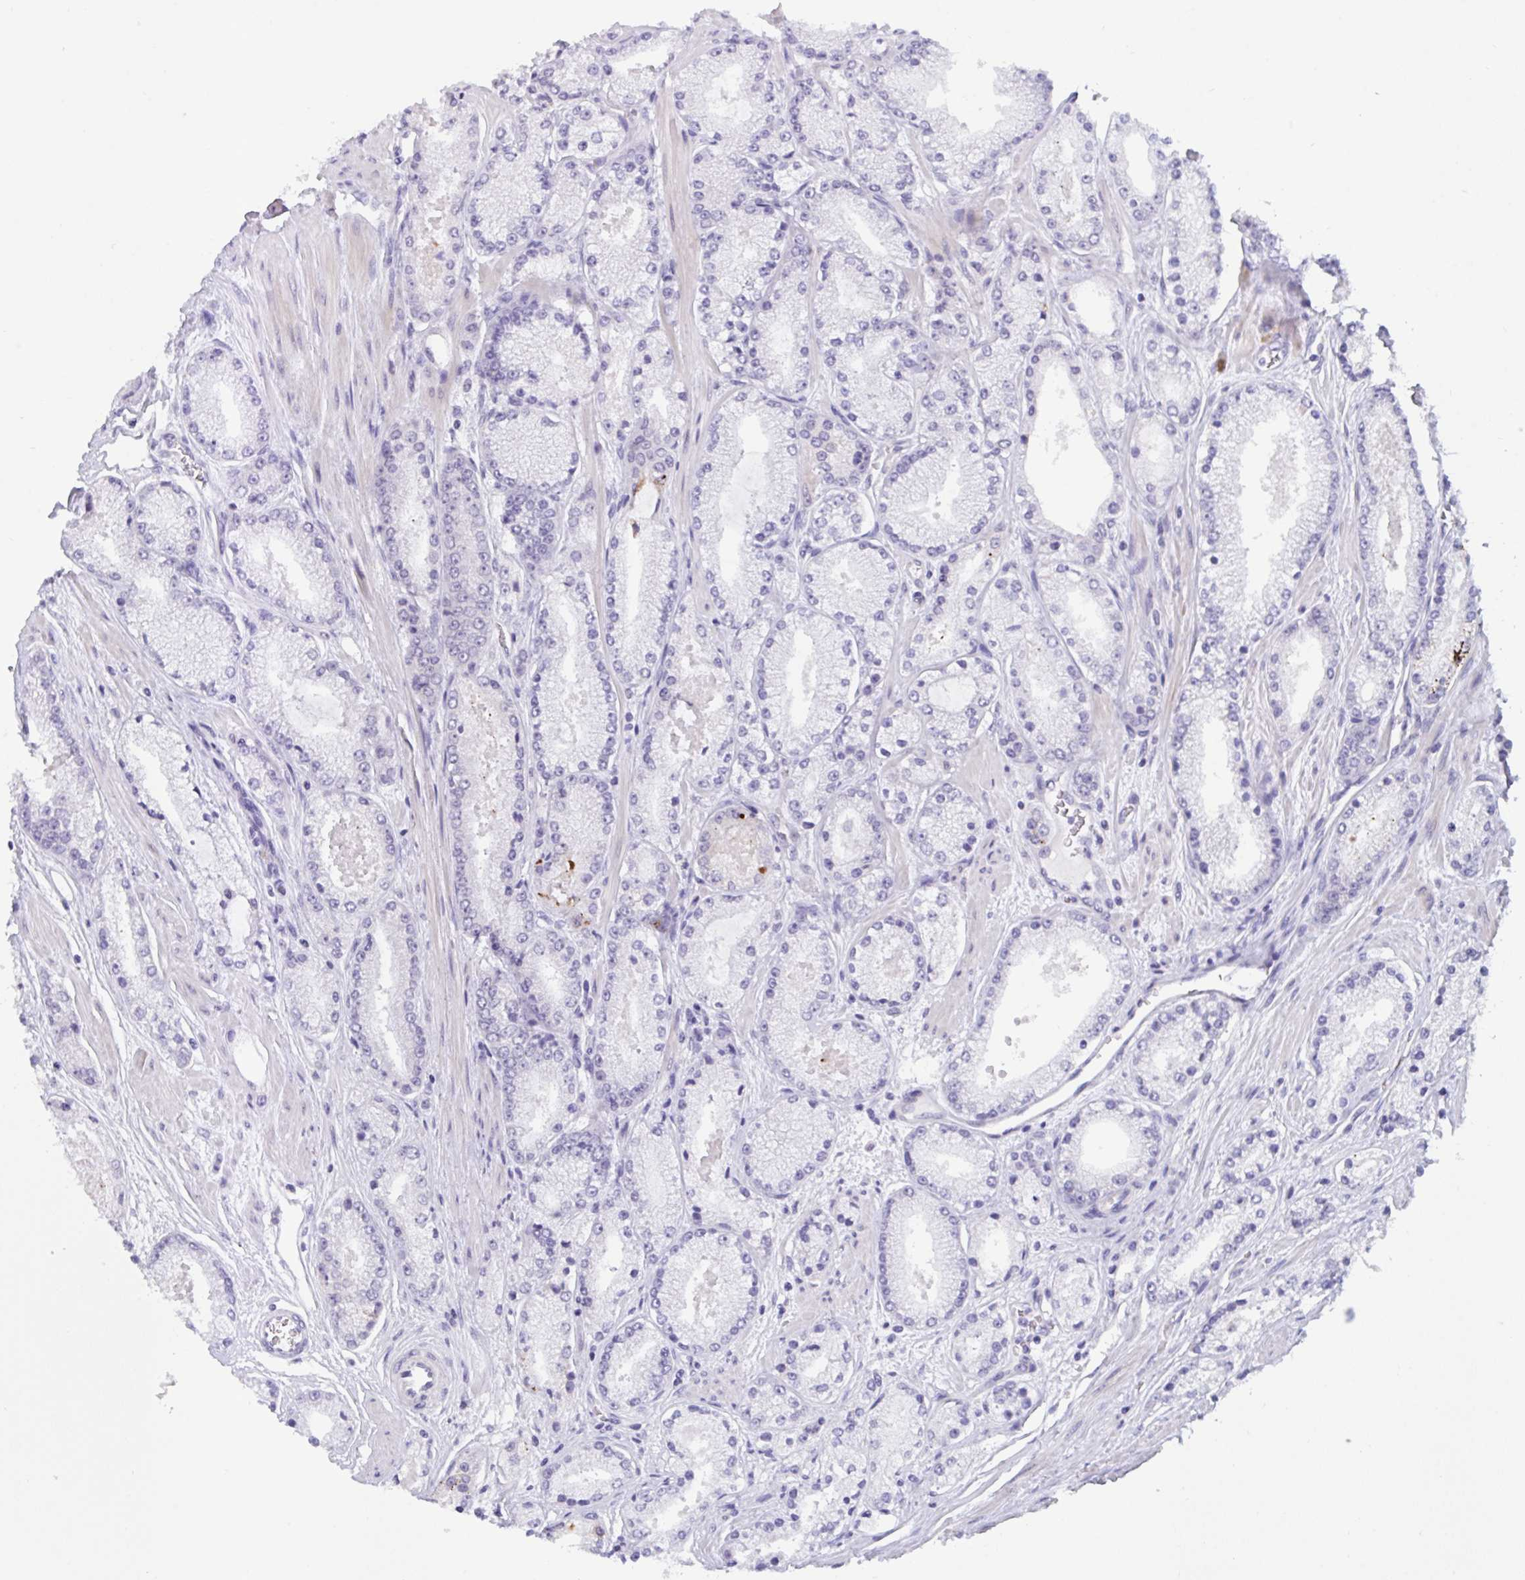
{"staining": {"intensity": "negative", "quantity": "none", "location": "none"}, "tissue": "prostate cancer", "cell_type": "Tumor cells", "image_type": "cancer", "snomed": [{"axis": "morphology", "description": "Adenocarcinoma, High grade"}, {"axis": "topography", "description": "Prostate"}], "caption": "Prostate cancer was stained to show a protein in brown. There is no significant expression in tumor cells. (DAB (3,3'-diaminobenzidine) immunohistochemistry, high magnification).", "gene": "DOCK11", "patient": {"sex": "male", "age": 63}}